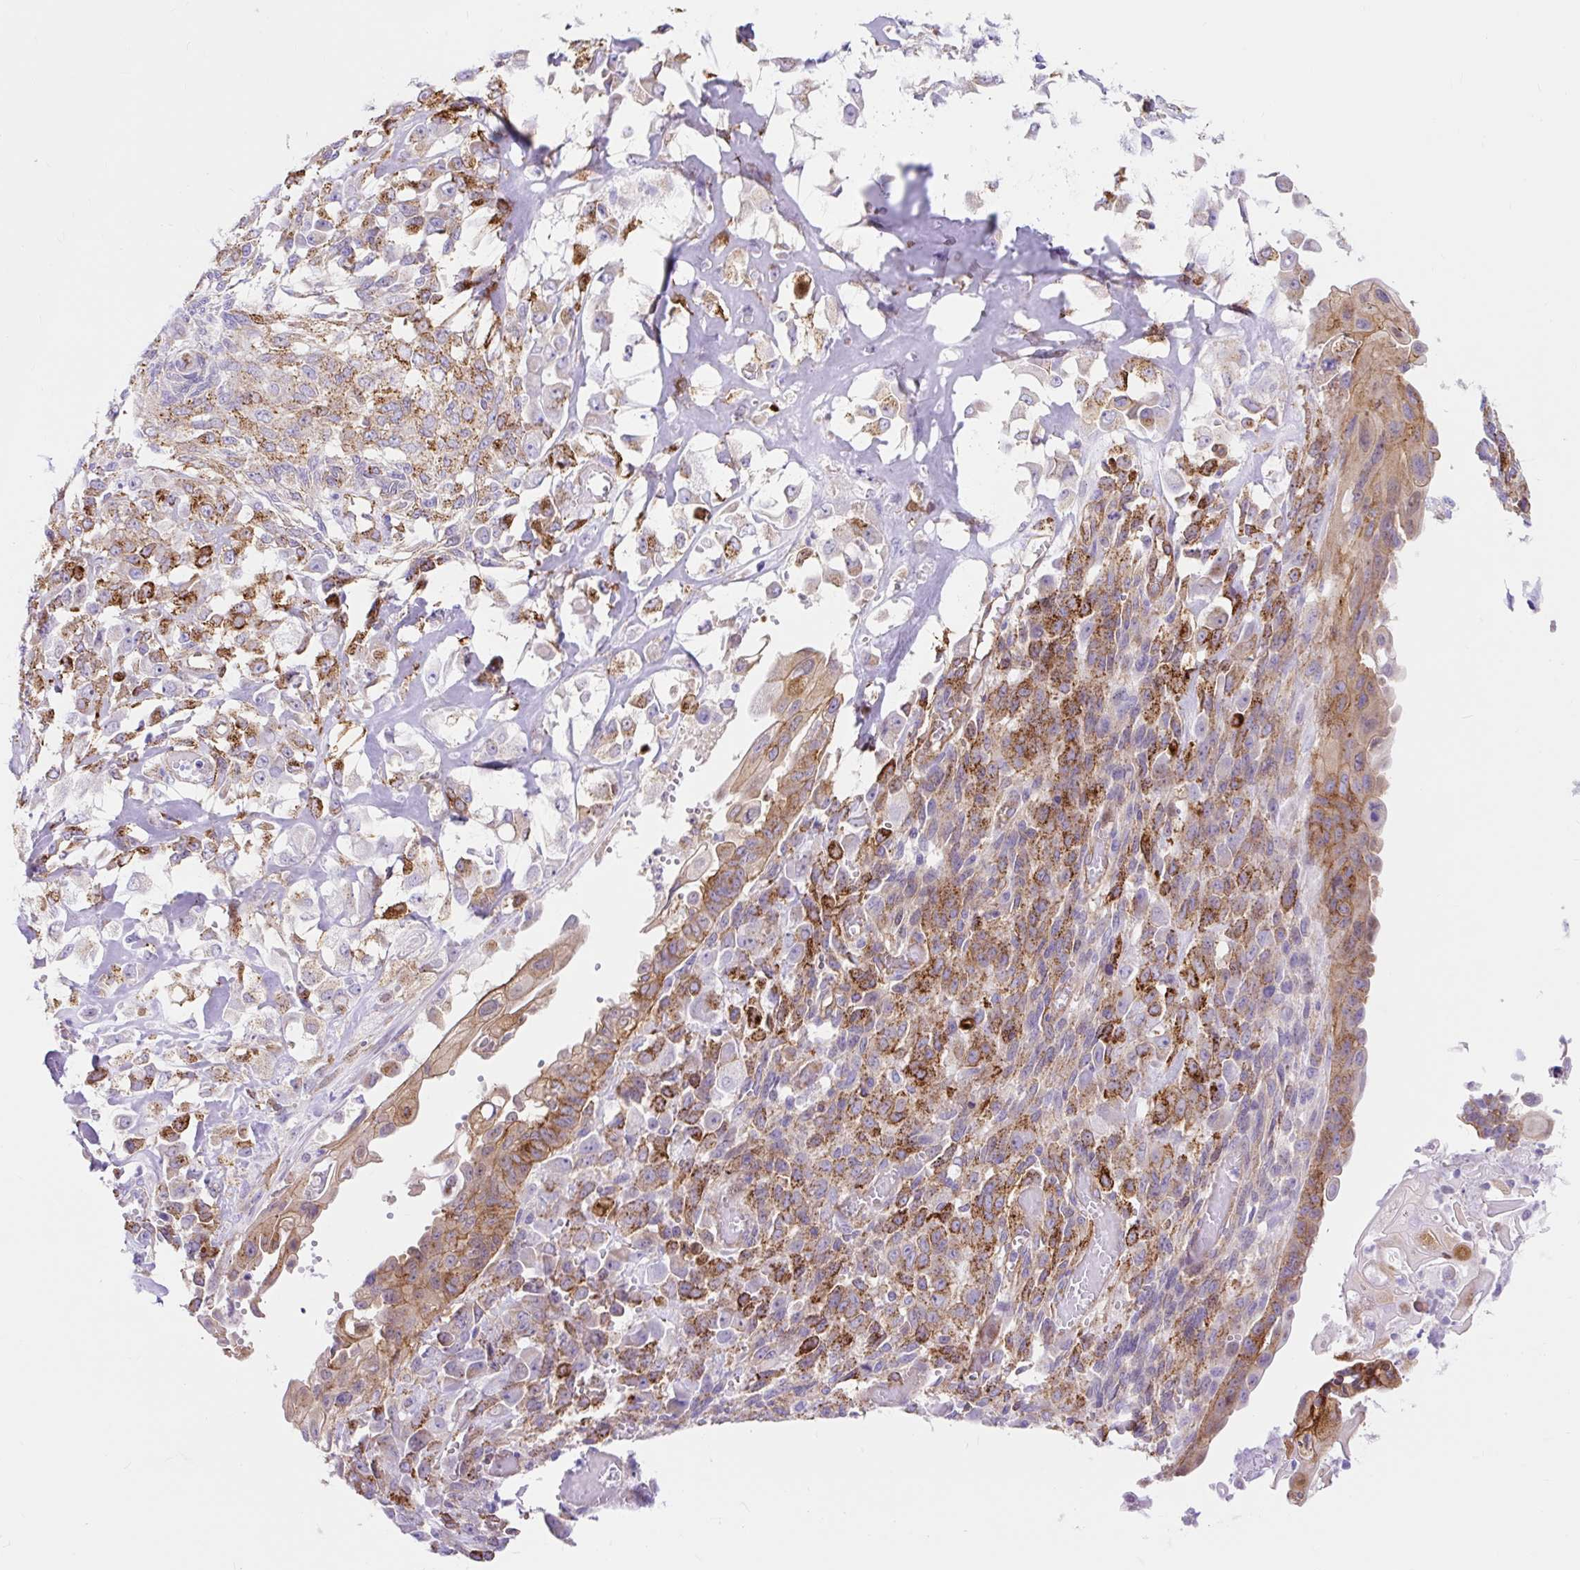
{"staining": {"intensity": "strong", "quantity": "25%-75%", "location": "cytoplasmic/membranous"}, "tissue": "endometrial cancer", "cell_type": "Tumor cells", "image_type": "cancer", "snomed": [{"axis": "morphology", "description": "Adenocarcinoma, NOS"}, {"axis": "topography", "description": "Endometrium"}], "caption": "Adenocarcinoma (endometrial) was stained to show a protein in brown. There is high levels of strong cytoplasmic/membranous staining in about 25%-75% of tumor cells.", "gene": "HIP1R", "patient": {"sex": "female", "age": 32}}